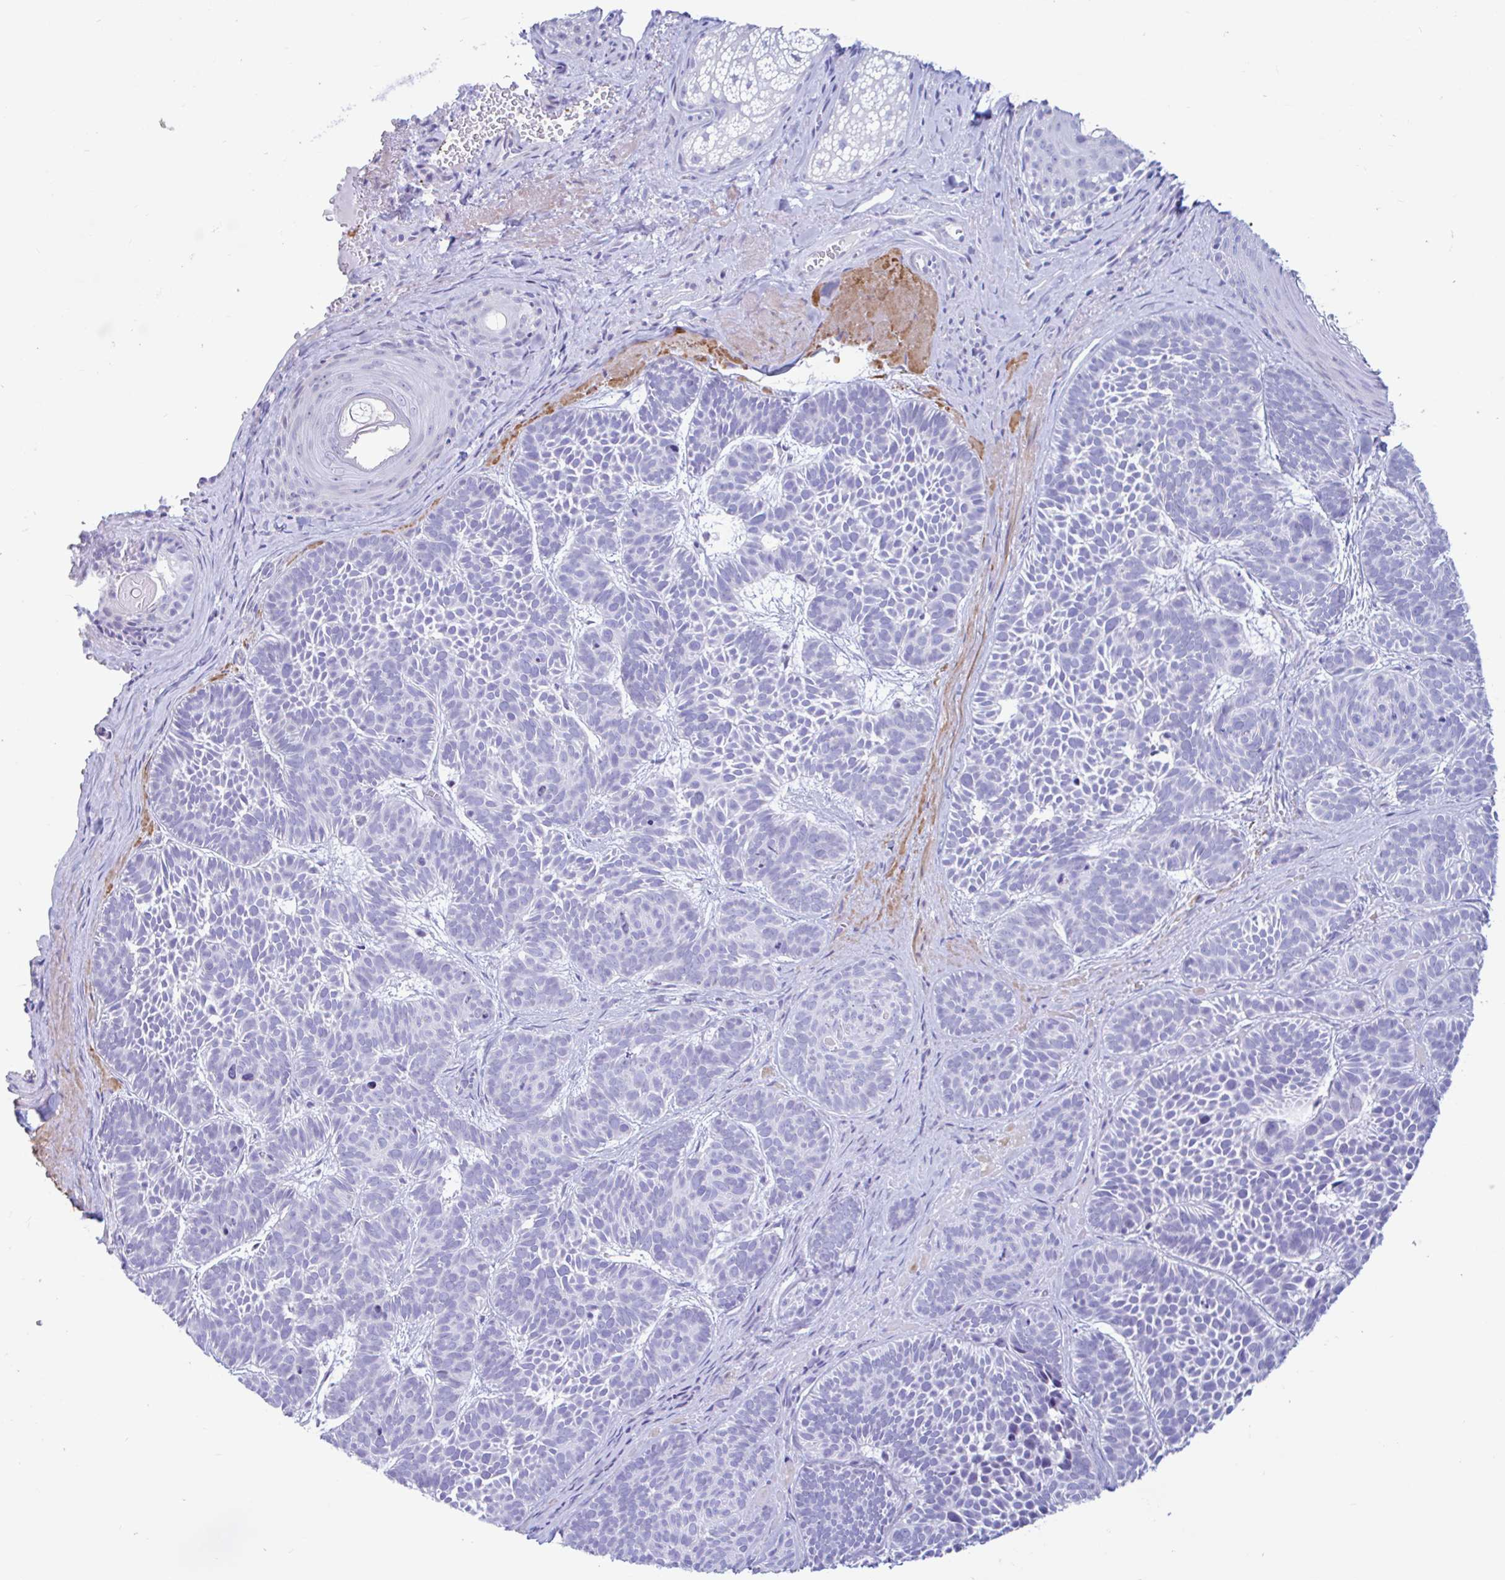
{"staining": {"intensity": "negative", "quantity": "none", "location": "none"}, "tissue": "skin cancer", "cell_type": "Tumor cells", "image_type": "cancer", "snomed": [{"axis": "morphology", "description": "Basal cell carcinoma"}, {"axis": "topography", "description": "Skin"}], "caption": "Tumor cells show no significant protein staining in skin cancer (basal cell carcinoma).", "gene": "NBPF3", "patient": {"sex": "male", "age": 81}}